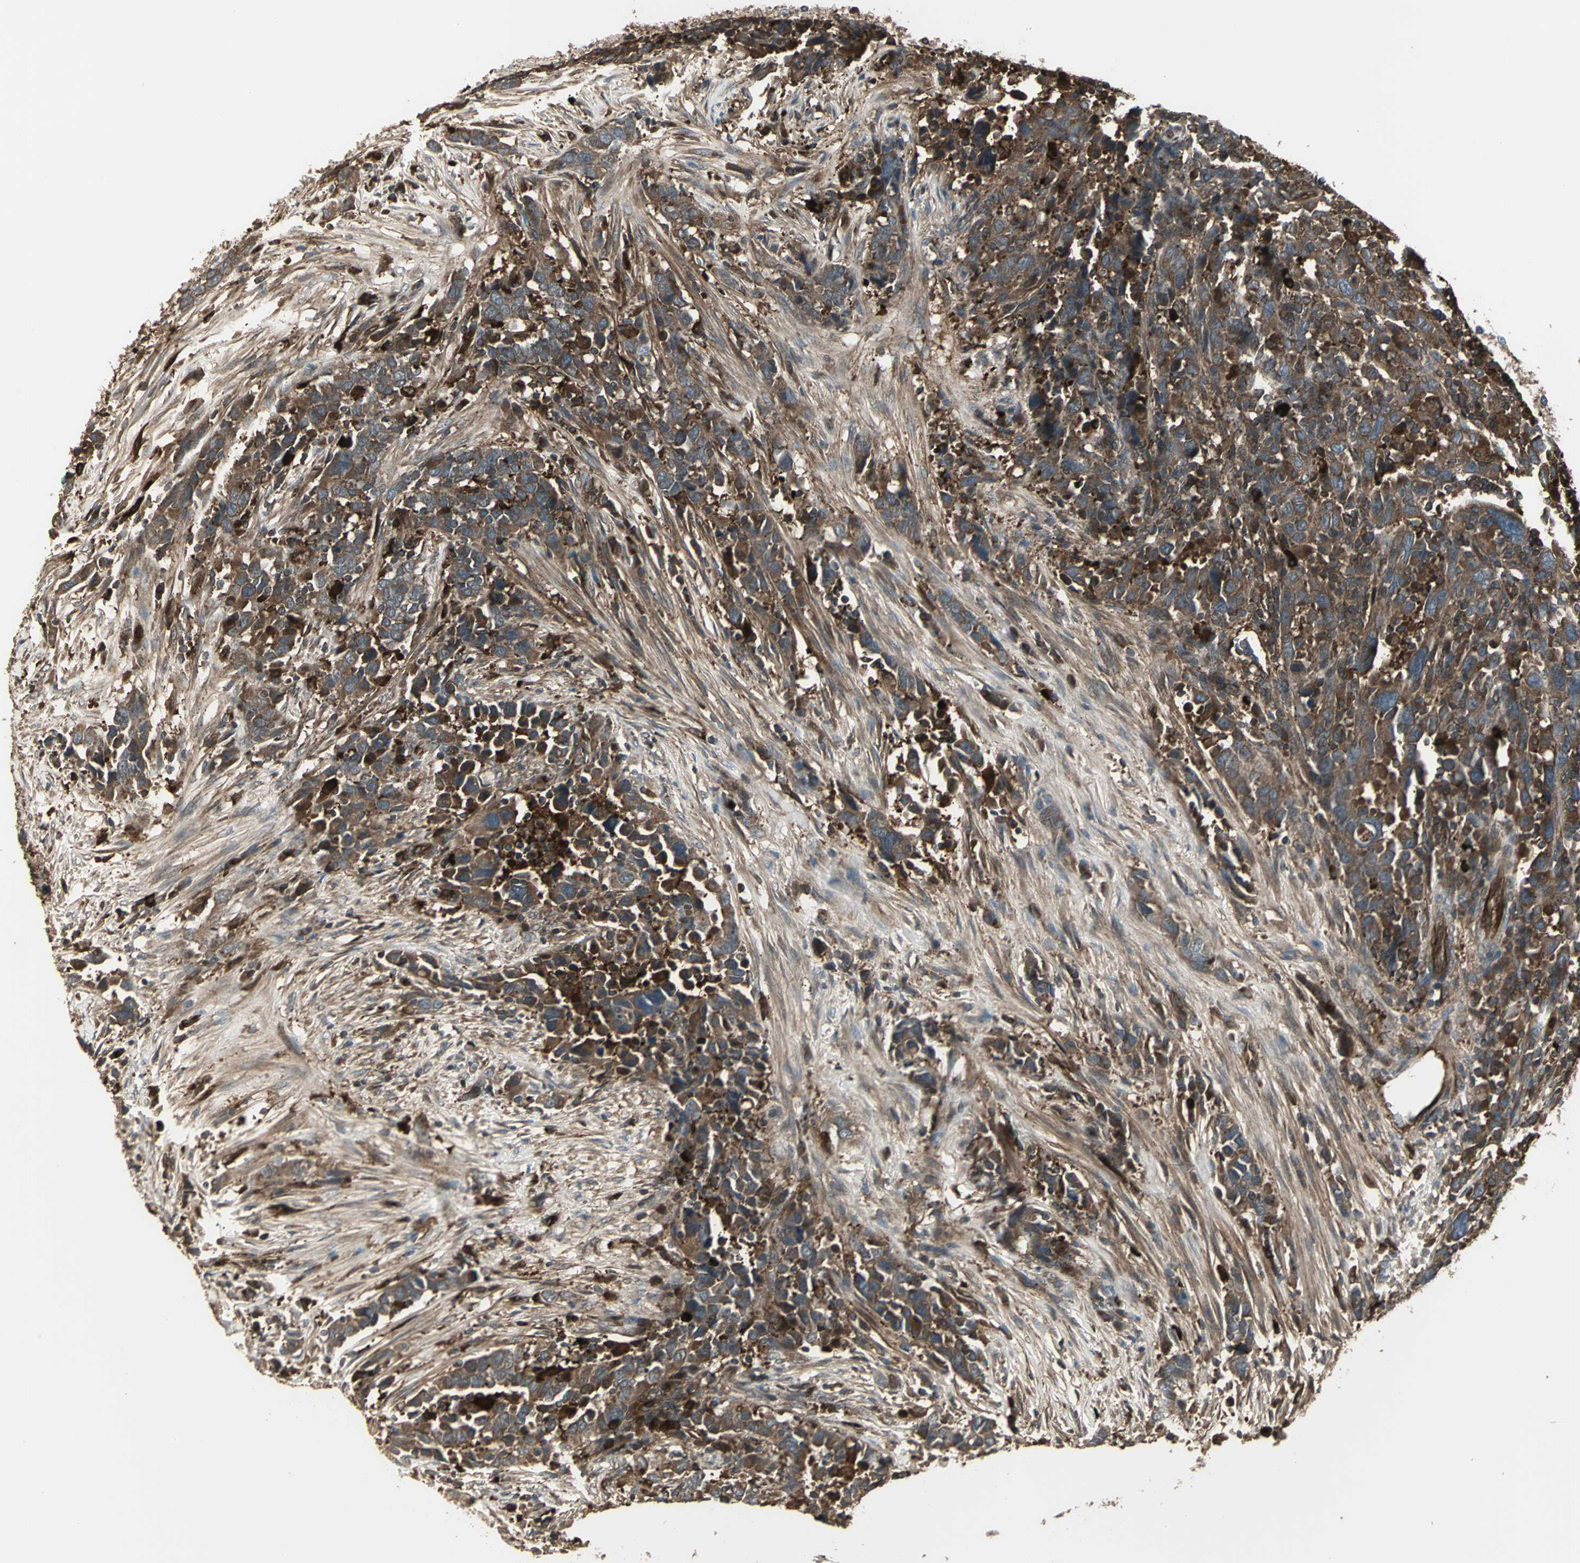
{"staining": {"intensity": "moderate", "quantity": ">75%", "location": "cytoplasmic/membranous"}, "tissue": "urothelial cancer", "cell_type": "Tumor cells", "image_type": "cancer", "snomed": [{"axis": "morphology", "description": "Urothelial carcinoma, High grade"}, {"axis": "topography", "description": "Urinary bladder"}], "caption": "Urothelial carcinoma (high-grade) tissue exhibits moderate cytoplasmic/membranous staining in approximately >75% of tumor cells", "gene": "PRXL2B", "patient": {"sex": "male", "age": 61}}